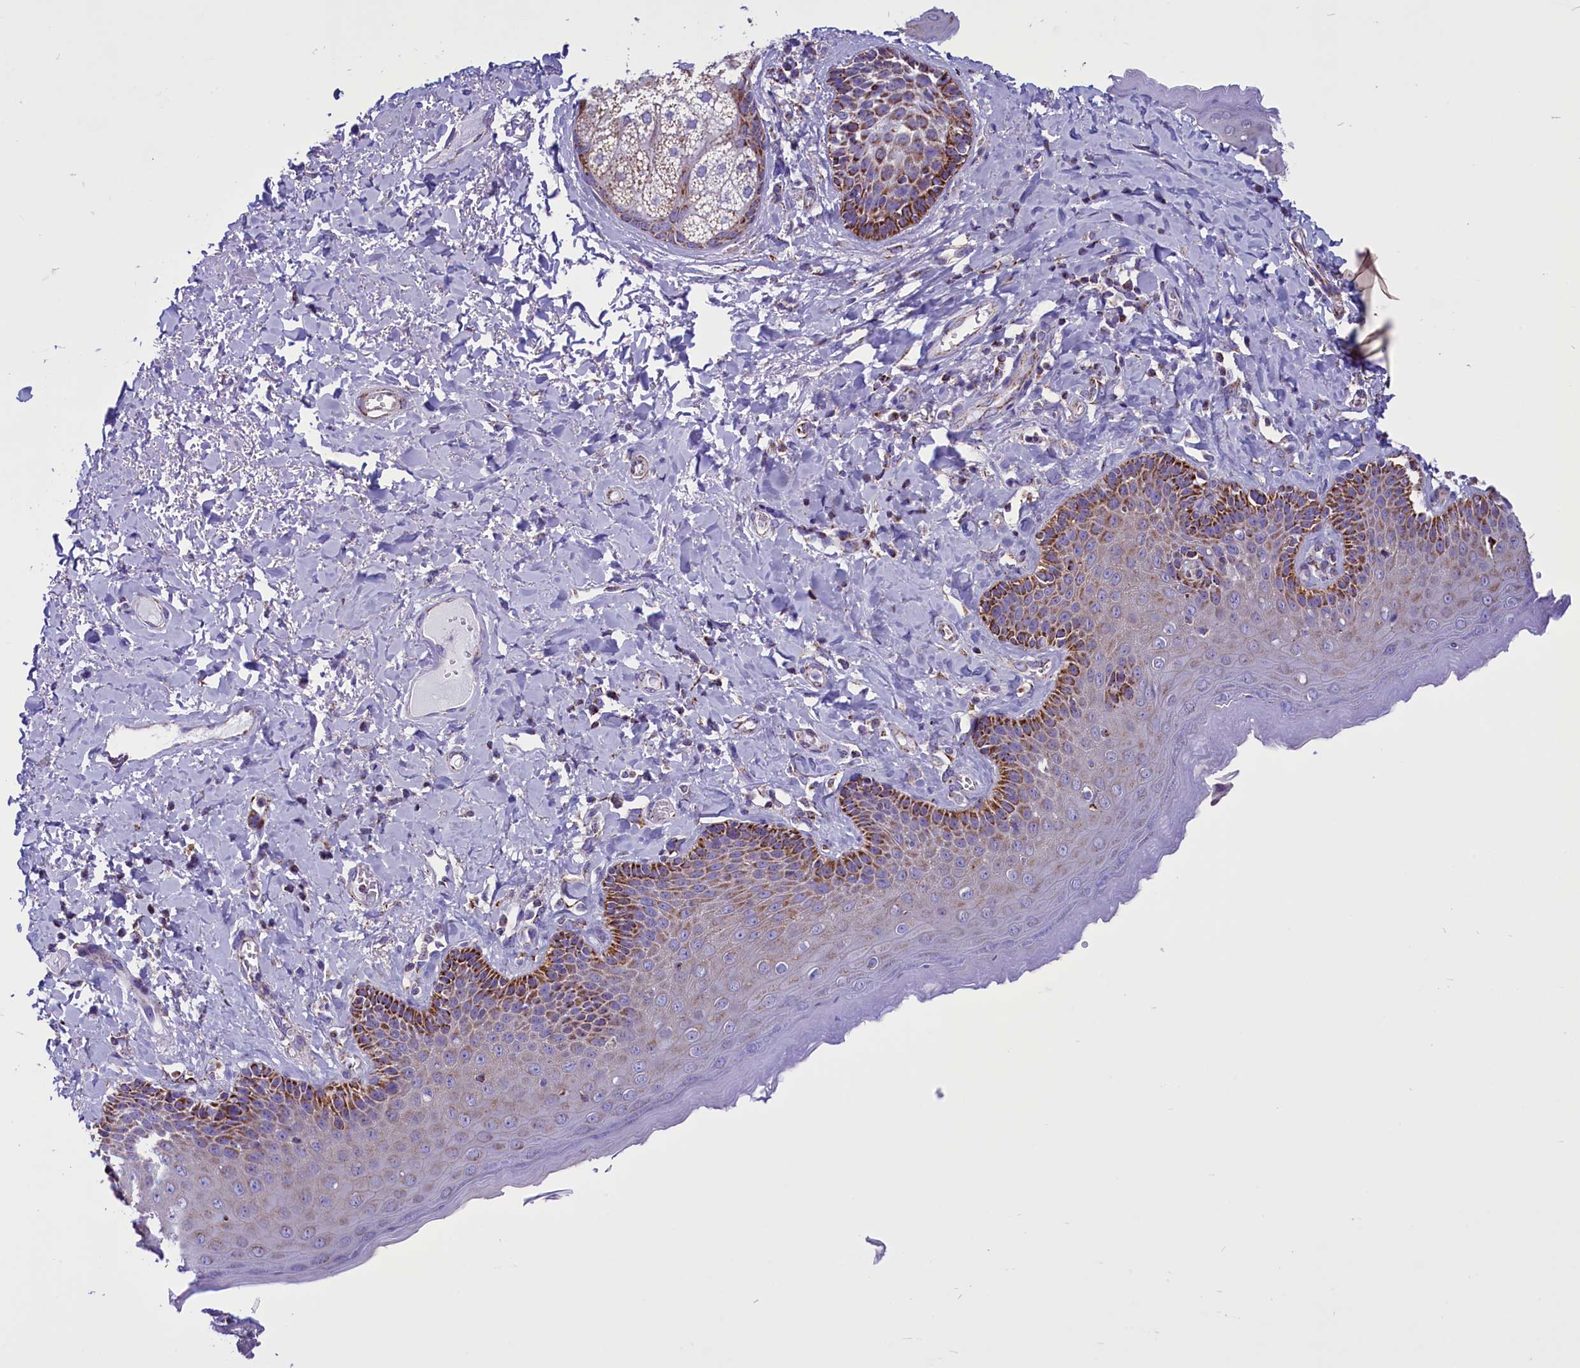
{"staining": {"intensity": "moderate", "quantity": "<25%", "location": "cytoplasmic/membranous"}, "tissue": "skin", "cell_type": "Epidermal cells", "image_type": "normal", "snomed": [{"axis": "morphology", "description": "Normal tissue, NOS"}, {"axis": "topography", "description": "Anal"}], "caption": "Protein expression analysis of unremarkable skin demonstrates moderate cytoplasmic/membranous expression in approximately <25% of epidermal cells. (IHC, brightfield microscopy, high magnification).", "gene": "ICA1L", "patient": {"sex": "male", "age": 69}}